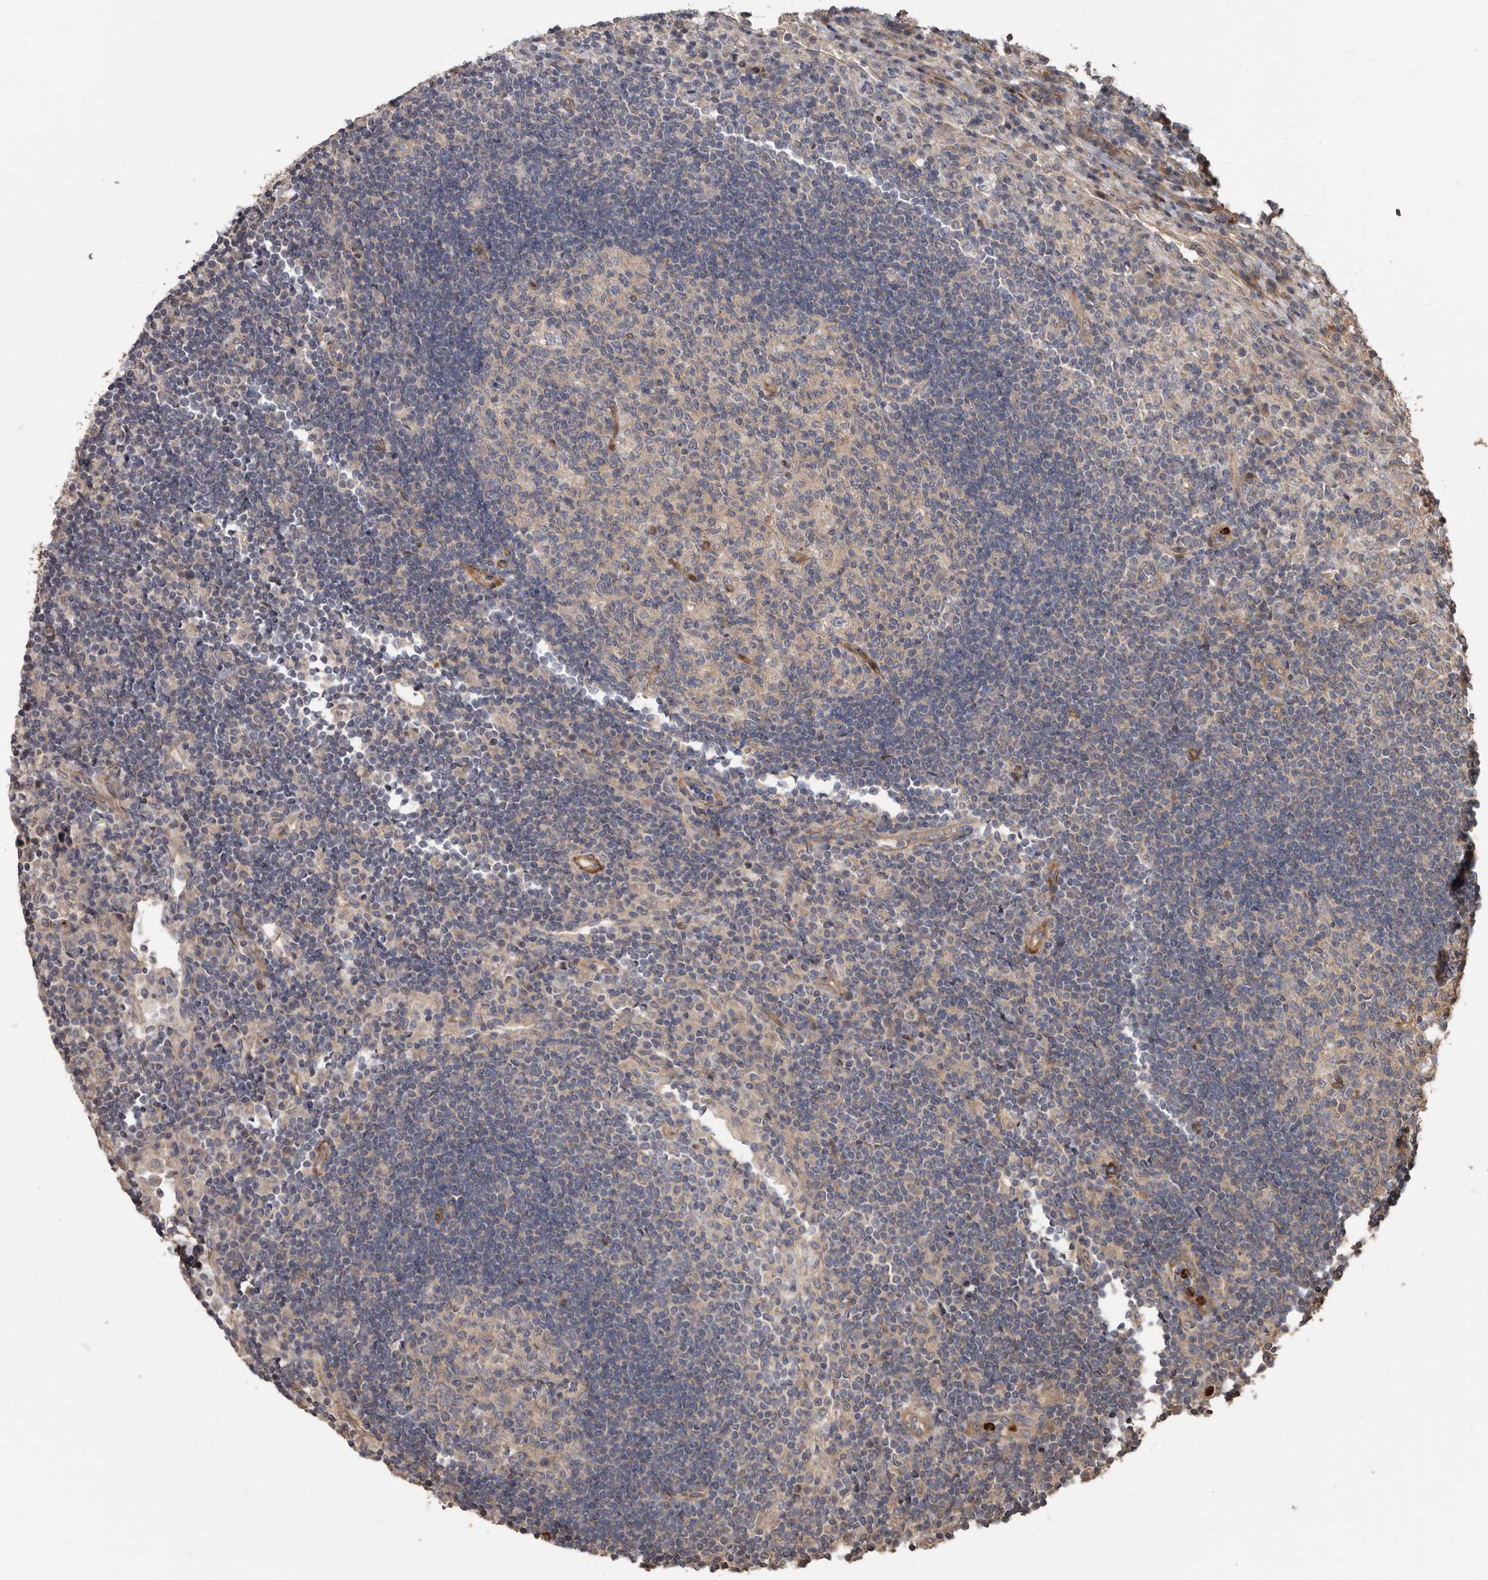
{"staining": {"intensity": "negative", "quantity": "none", "location": "none"}, "tissue": "lymph node", "cell_type": "Germinal center cells", "image_type": "normal", "snomed": [{"axis": "morphology", "description": "Normal tissue, NOS"}, {"axis": "topography", "description": "Lymph node"}], "caption": "High magnification brightfield microscopy of normal lymph node stained with DAB (3,3'-diaminobenzidine) (brown) and counterstained with hematoxylin (blue): germinal center cells show no significant positivity.", "gene": "ARHGEF5", "patient": {"sex": "female", "age": 53}}